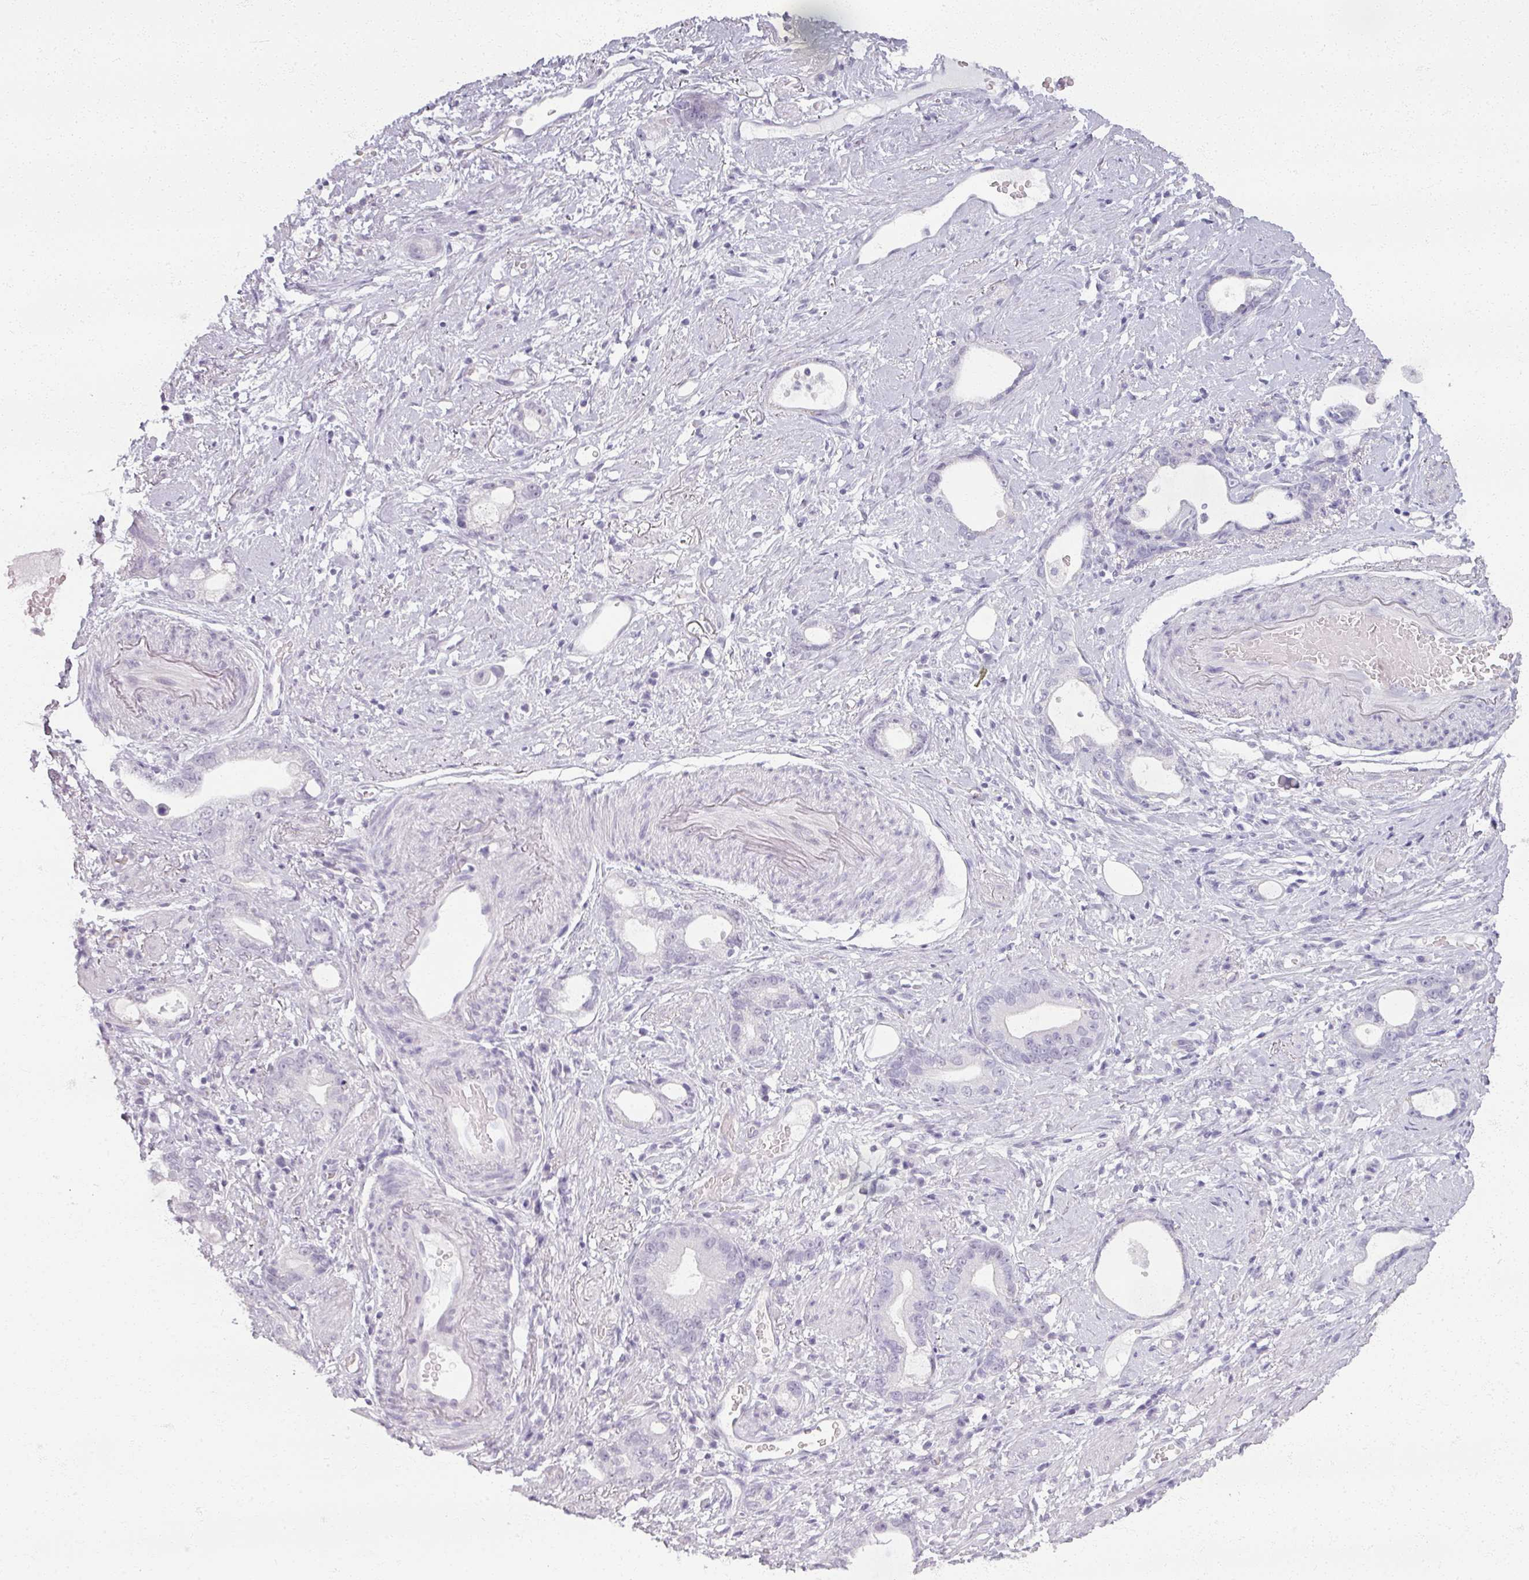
{"staining": {"intensity": "negative", "quantity": "none", "location": "none"}, "tissue": "stomach cancer", "cell_type": "Tumor cells", "image_type": "cancer", "snomed": [{"axis": "morphology", "description": "Adenocarcinoma, NOS"}, {"axis": "topography", "description": "Stomach"}], "caption": "Immunohistochemistry photomicrograph of stomach cancer stained for a protein (brown), which exhibits no expression in tumor cells.", "gene": "RFPL2", "patient": {"sex": "male", "age": 55}}